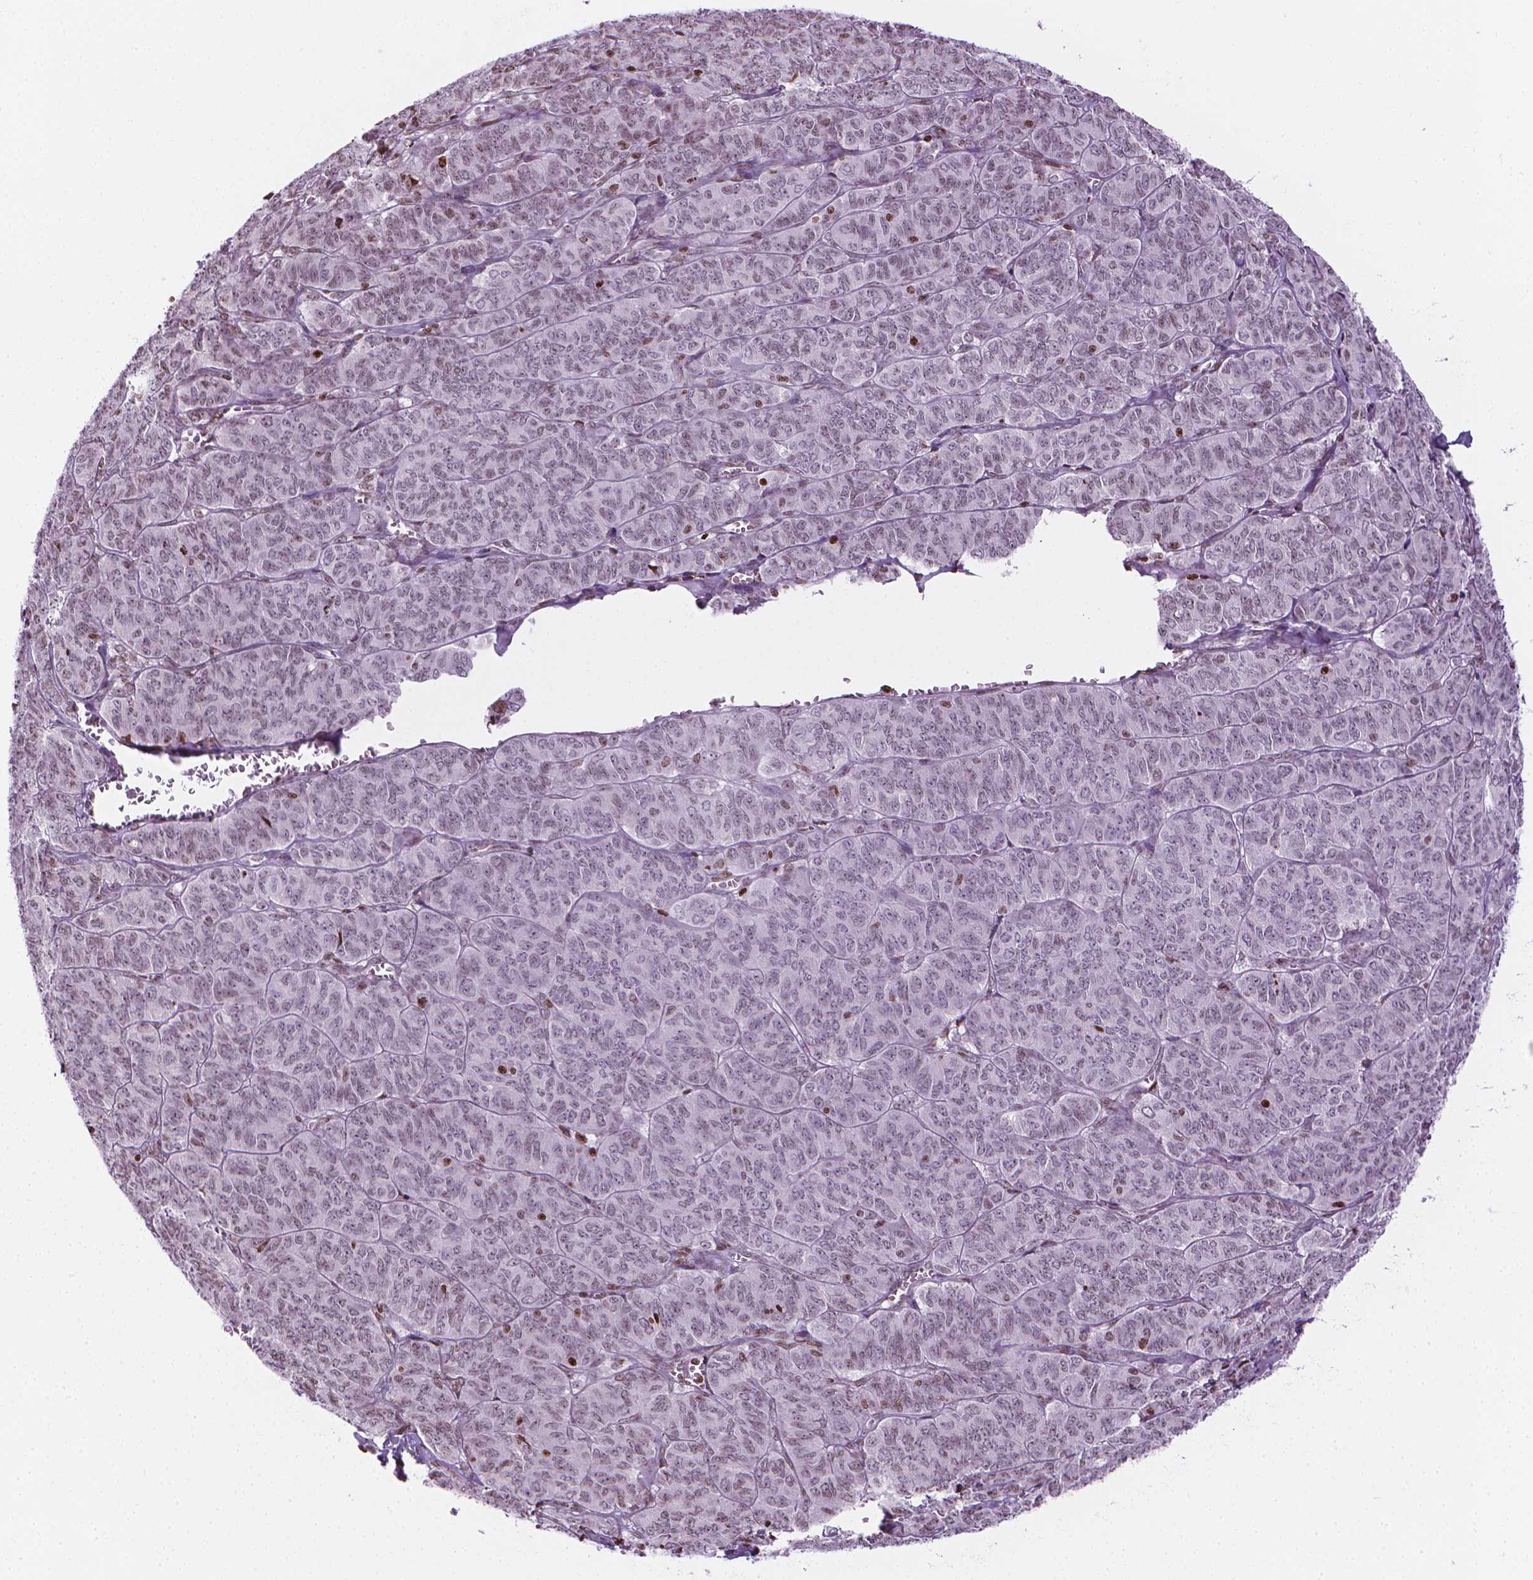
{"staining": {"intensity": "weak", "quantity": "<25%", "location": "nuclear"}, "tissue": "ovarian cancer", "cell_type": "Tumor cells", "image_type": "cancer", "snomed": [{"axis": "morphology", "description": "Carcinoma, endometroid"}, {"axis": "topography", "description": "Ovary"}], "caption": "Human endometroid carcinoma (ovarian) stained for a protein using IHC demonstrates no staining in tumor cells.", "gene": "PIP4K2A", "patient": {"sex": "female", "age": 80}}